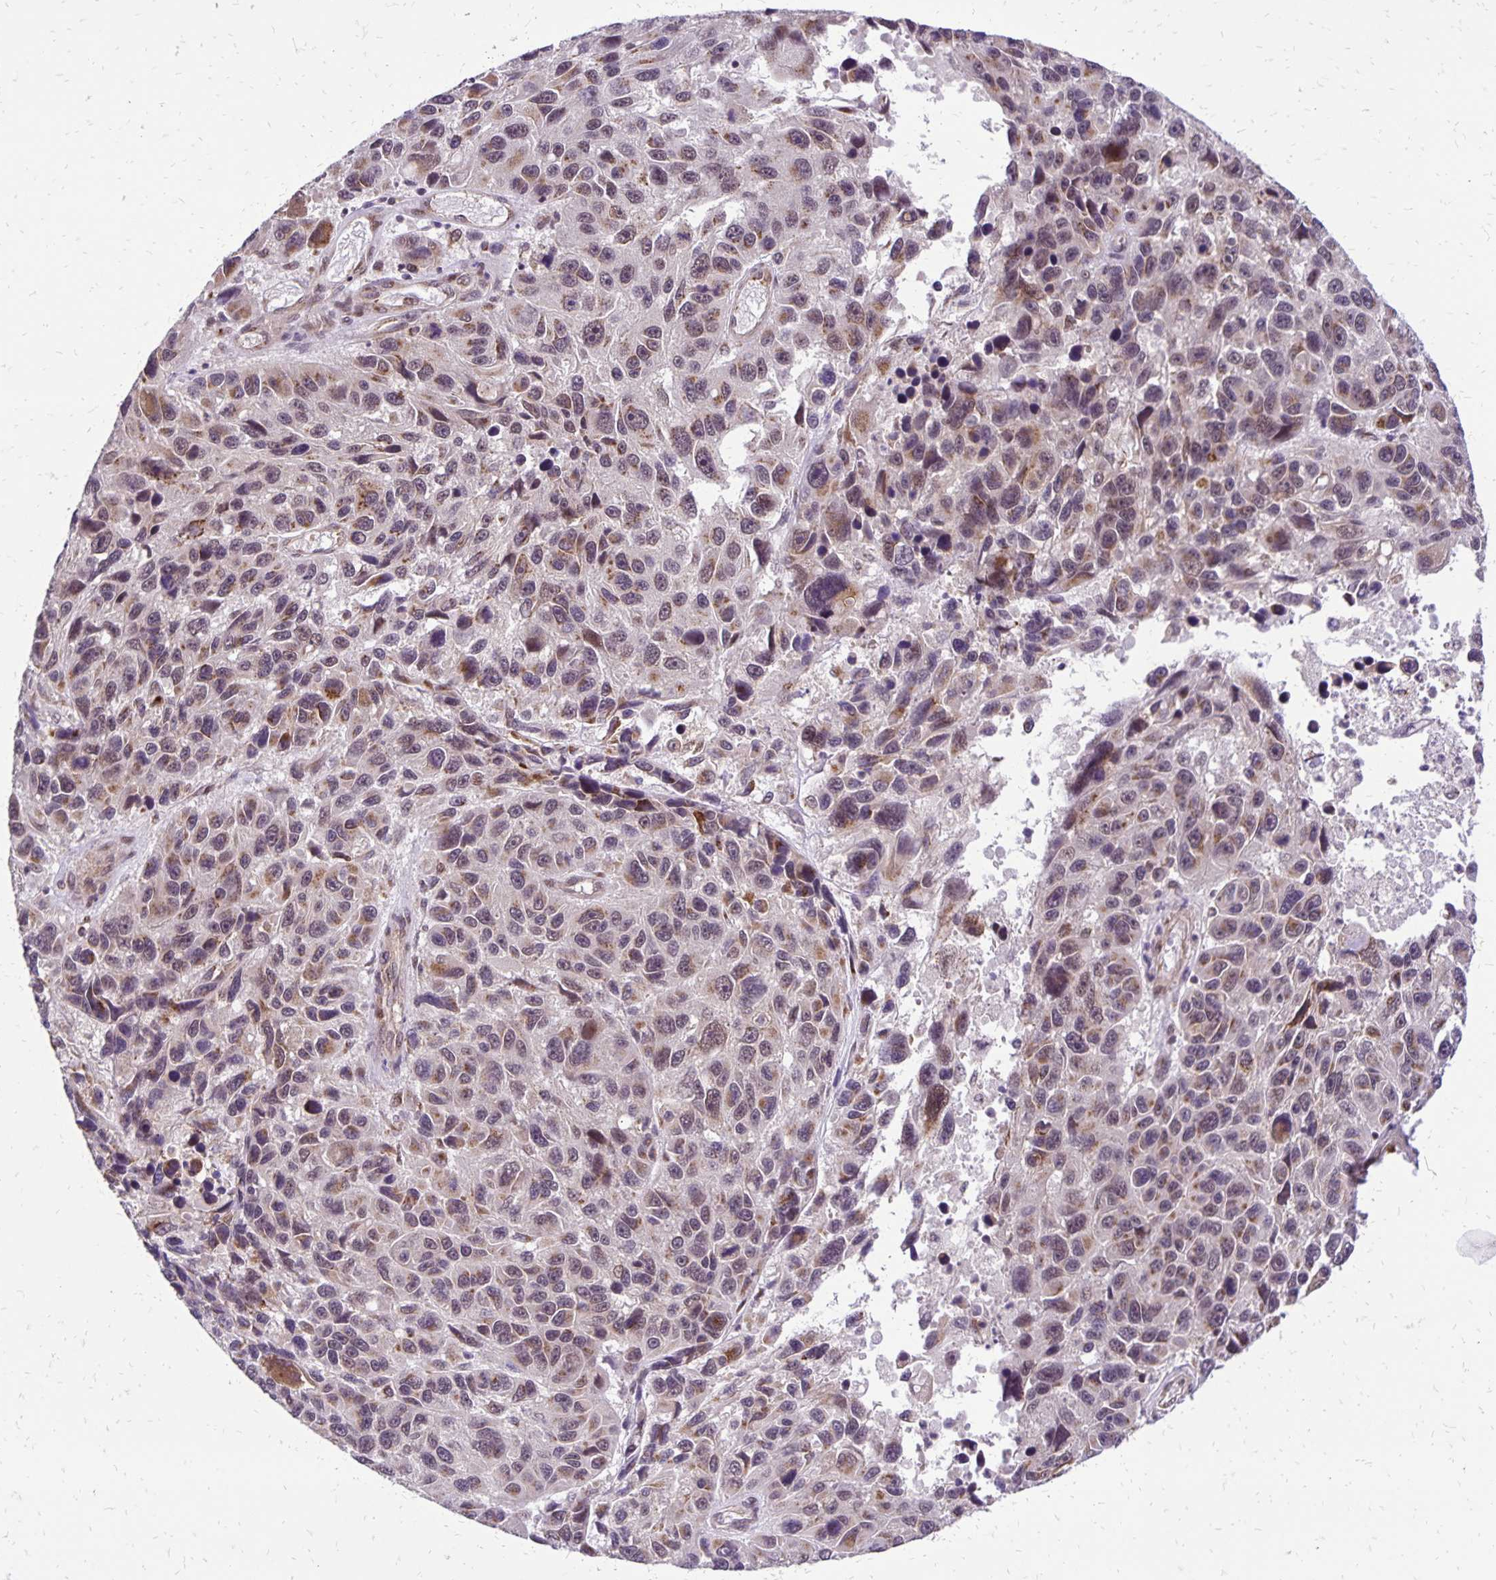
{"staining": {"intensity": "weak", "quantity": "25%-75%", "location": "cytoplasmic/membranous,nuclear"}, "tissue": "melanoma", "cell_type": "Tumor cells", "image_type": "cancer", "snomed": [{"axis": "morphology", "description": "Malignant melanoma, NOS"}, {"axis": "topography", "description": "Skin"}], "caption": "A brown stain labels weak cytoplasmic/membranous and nuclear positivity of a protein in human melanoma tumor cells.", "gene": "GOLGA5", "patient": {"sex": "male", "age": 53}}